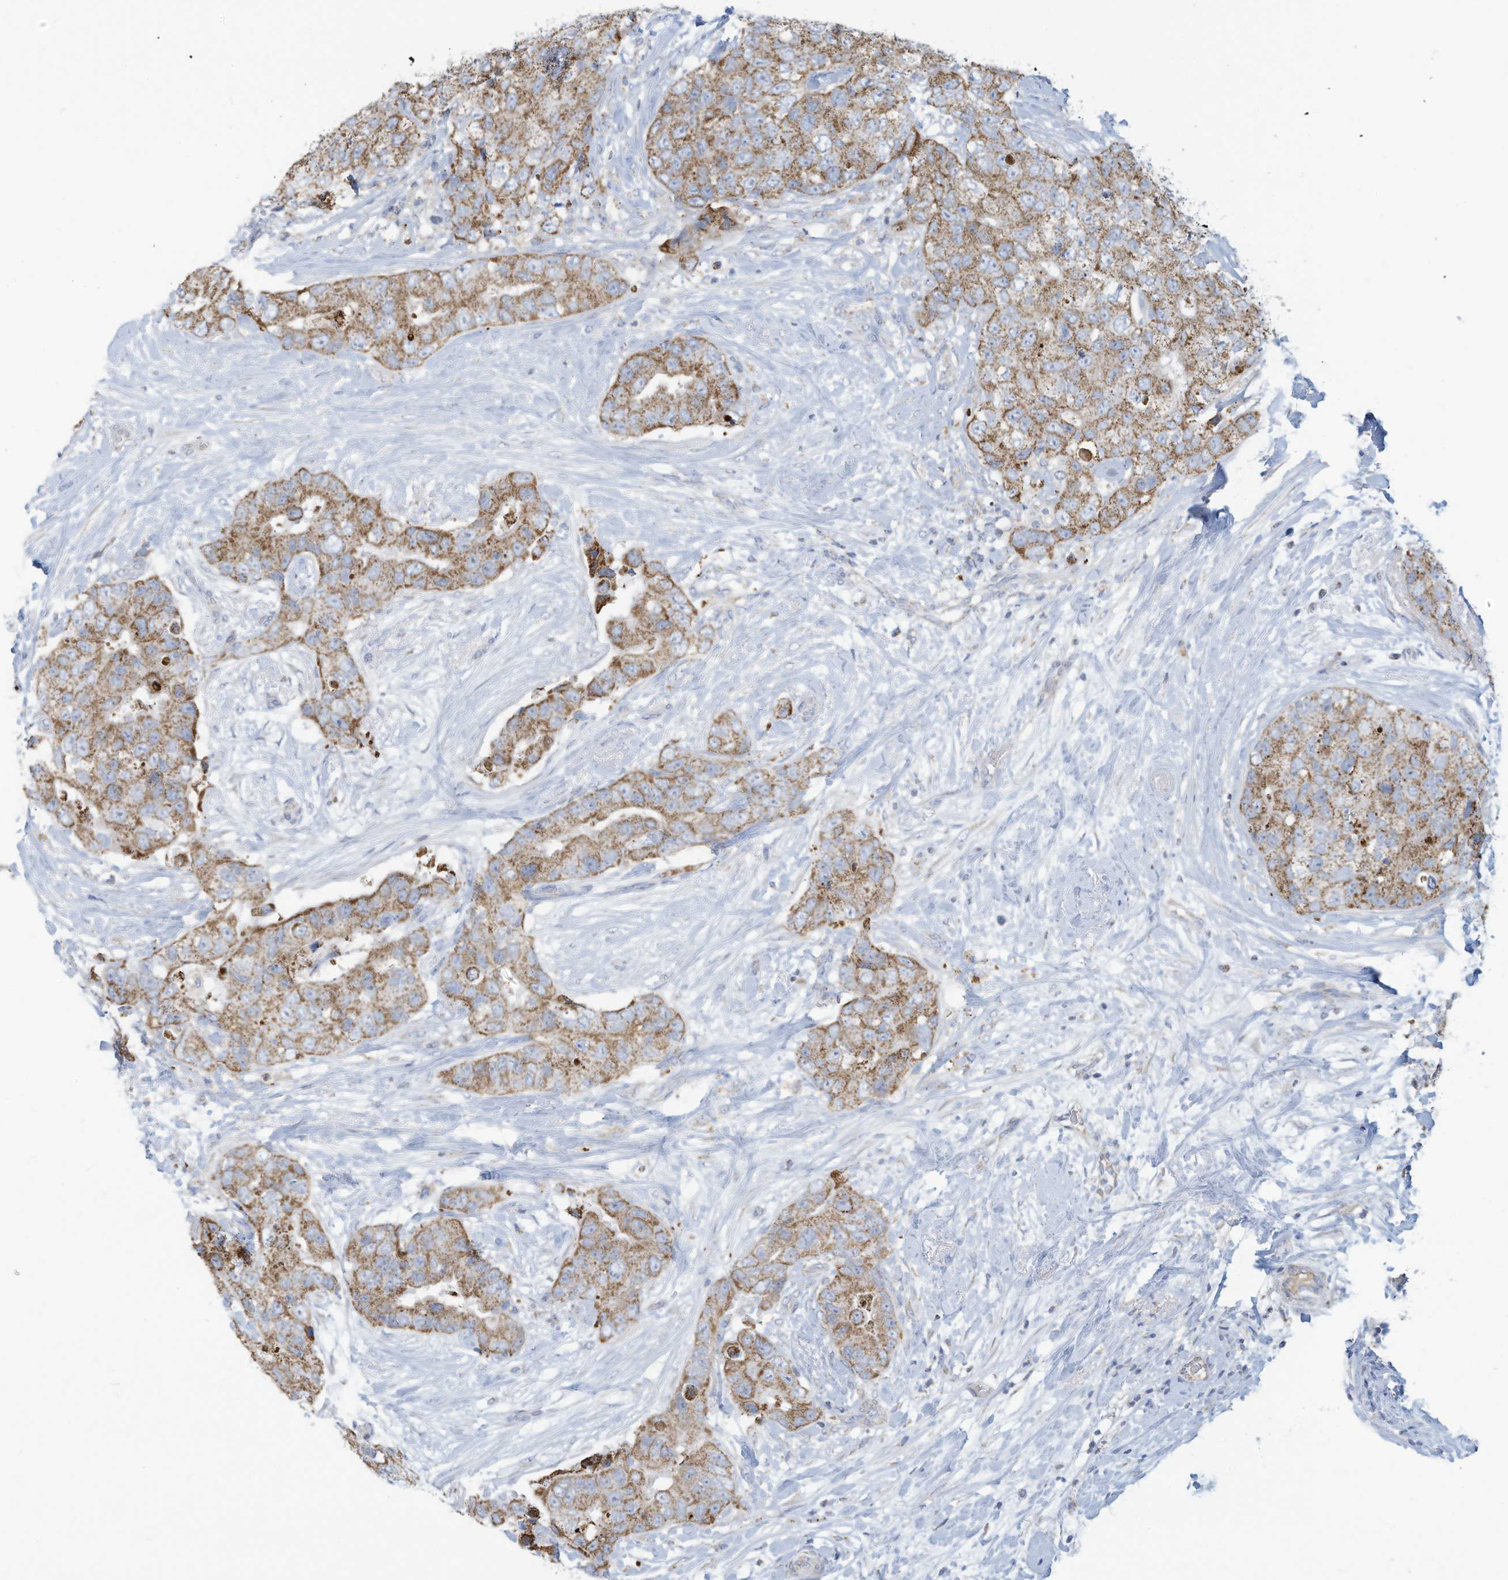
{"staining": {"intensity": "moderate", "quantity": ">75%", "location": "cytoplasmic/membranous"}, "tissue": "breast cancer", "cell_type": "Tumor cells", "image_type": "cancer", "snomed": [{"axis": "morphology", "description": "Duct carcinoma"}, {"axis": "topography", "description": "Breast"}], "caption": "DAB immunohistochemical staining of infiltrating ductal carcinoma (breast) reveals moderate cytoplasmic/membranous protein staining in about >75% of tumor cells.", "gene": "NLN", "patient": {"sex": "female", "age": 62}}